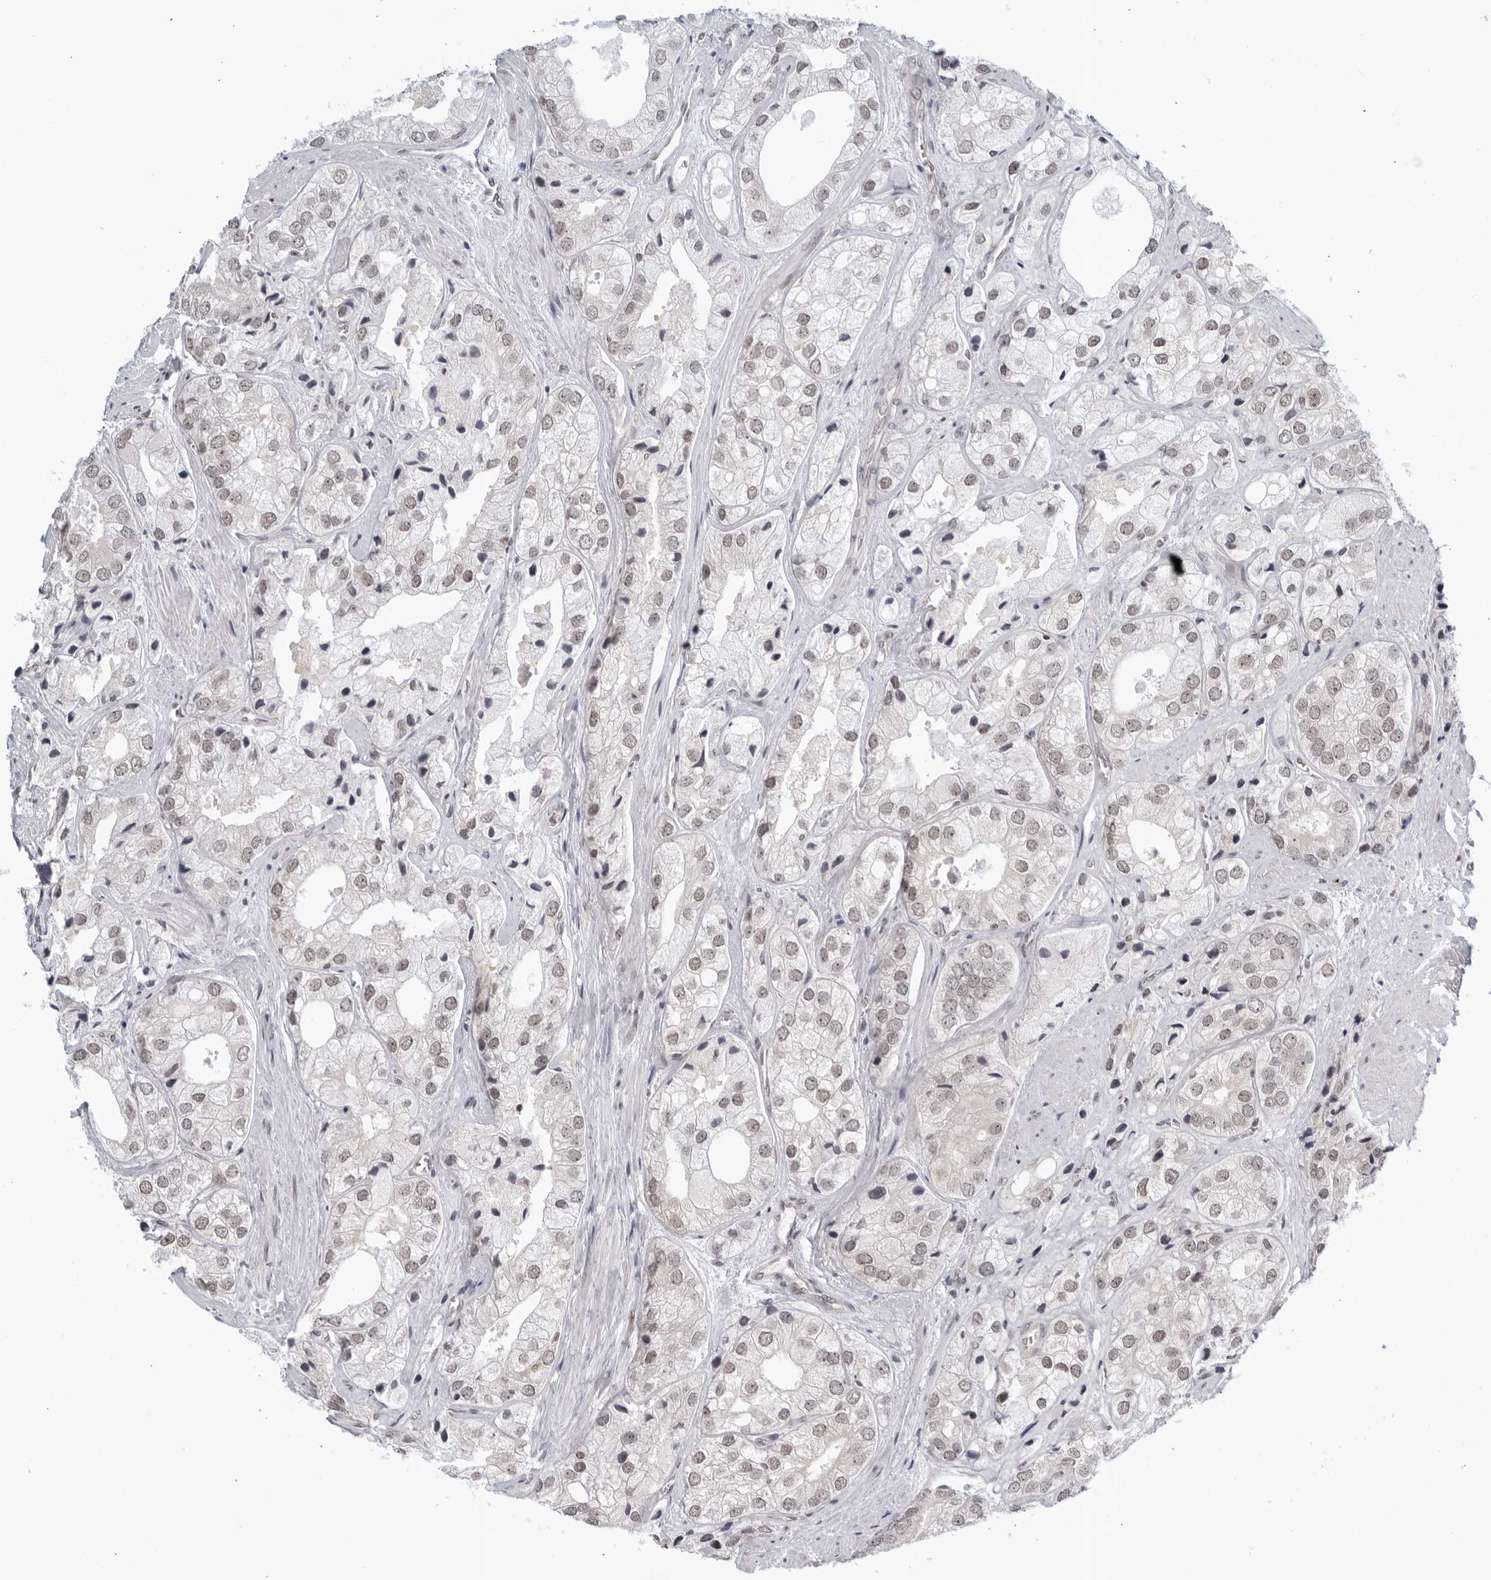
{"staining": {"intensity": "weak", "quantity": ">75%", "location": "nuclear"}, "tissue": "prostate cancer", "cell_type": "Tumor cells", "image_type": "cancer", "snomed": [{"axis": "morphology", "description": "Adenocarcinoma, High grade"}, {"axis": "topography", "description": "Prostate"}], "caption": "DAB immunohistochemical staining of human prostate cancer reveals weak nuclear protein expression in approximately >75% of tumor cells.", "gene": "CC2D1B", "patient": {"sex": "male", "age": 50}}